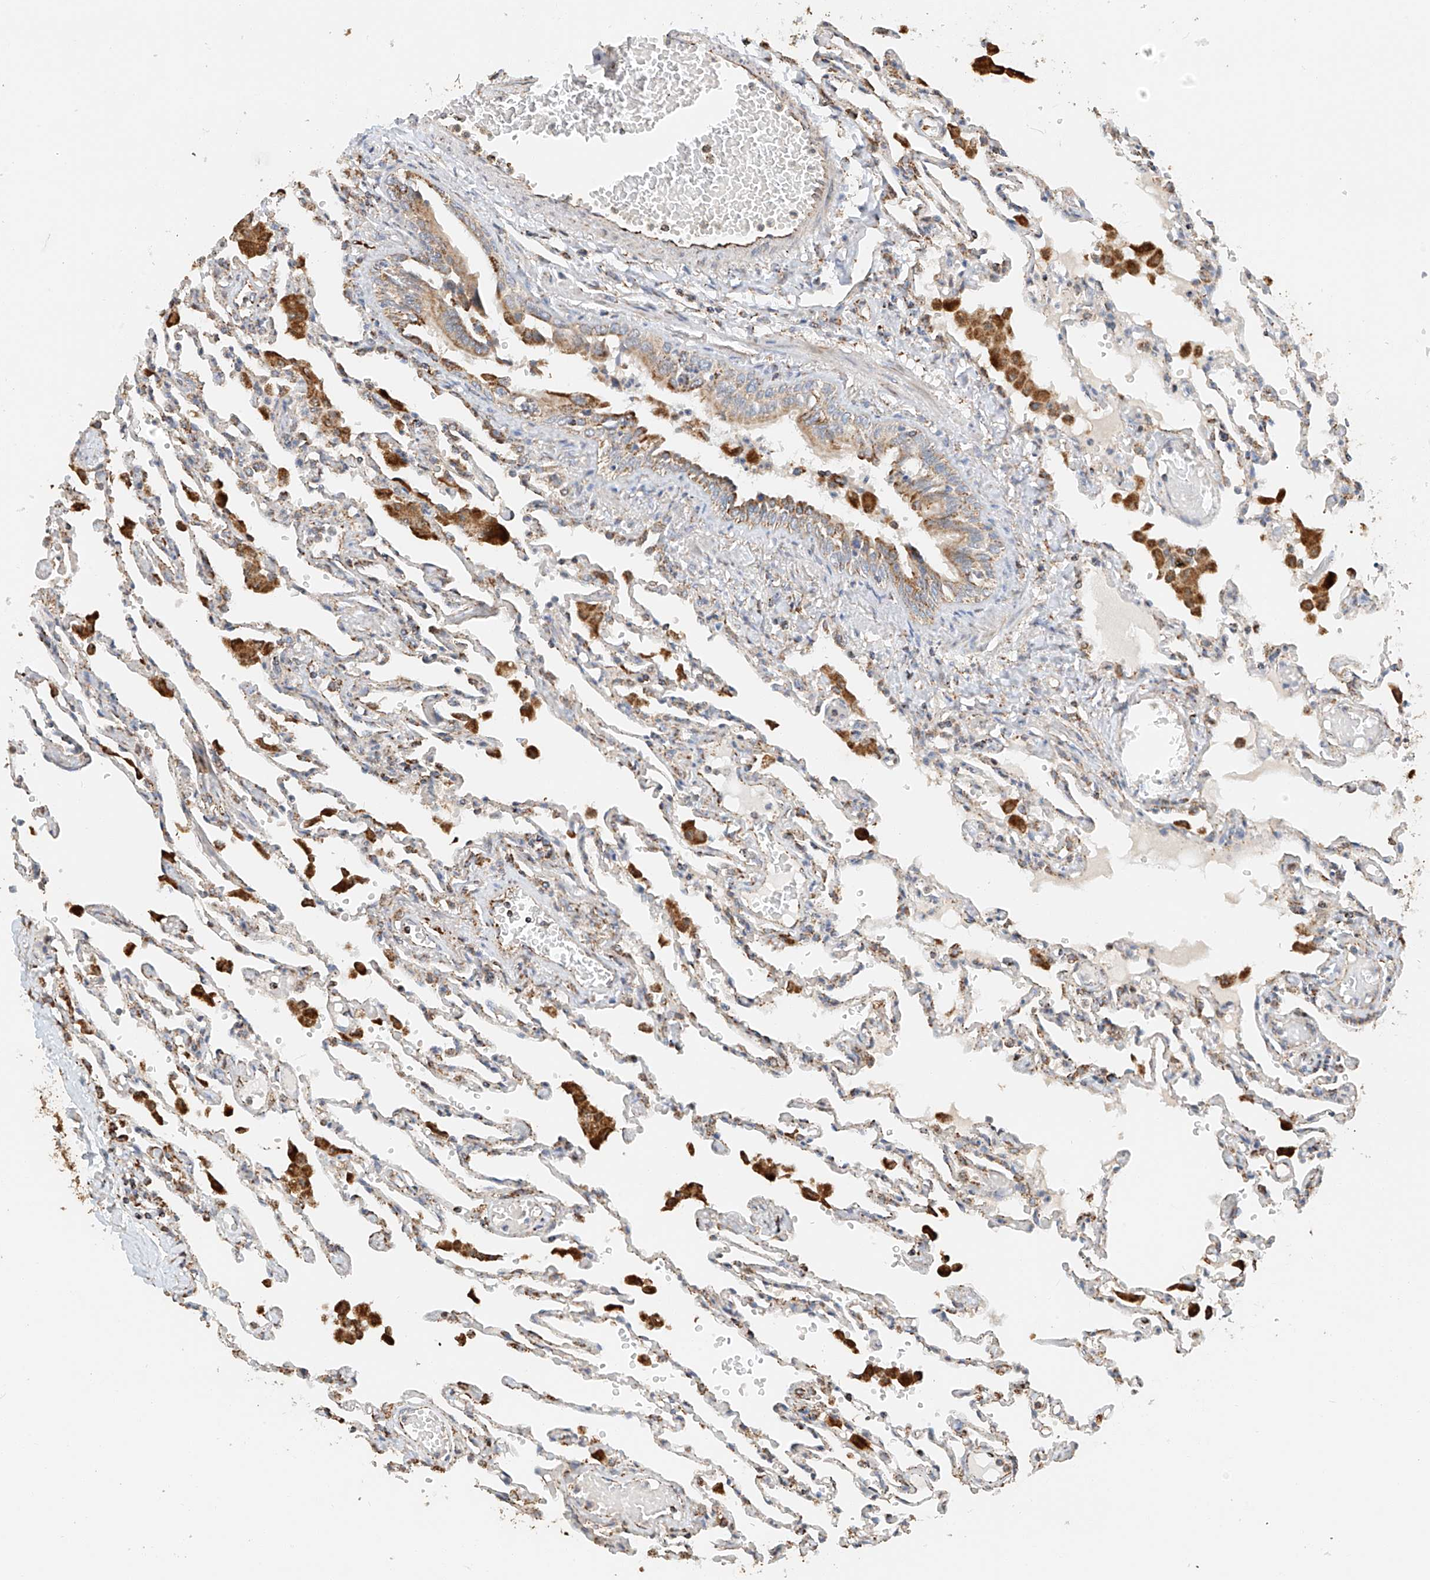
{"staining": {"intensity": "moderate", "quantity": "<25%", "location": "cytoplasmic/membranous"}, "tissue": "lung", "cell_type": "Alveolar cells", "image_type": "normal", "snomed": [{"axis": "morphology", "description": "Normal tissue, NOS"}, {"axis": "topography", "description": "Bronchus"}, {"axis": "topography", "description": "Lung"}], "caption": "Unremarkable lung was stained to show a protein in brown. There is low levels of moderate cytoplasmic/membranous staining in approximately <25% of alveolar cells.", "gene": "YIPF7", "patient": {"sex": "female", "age": 49}}